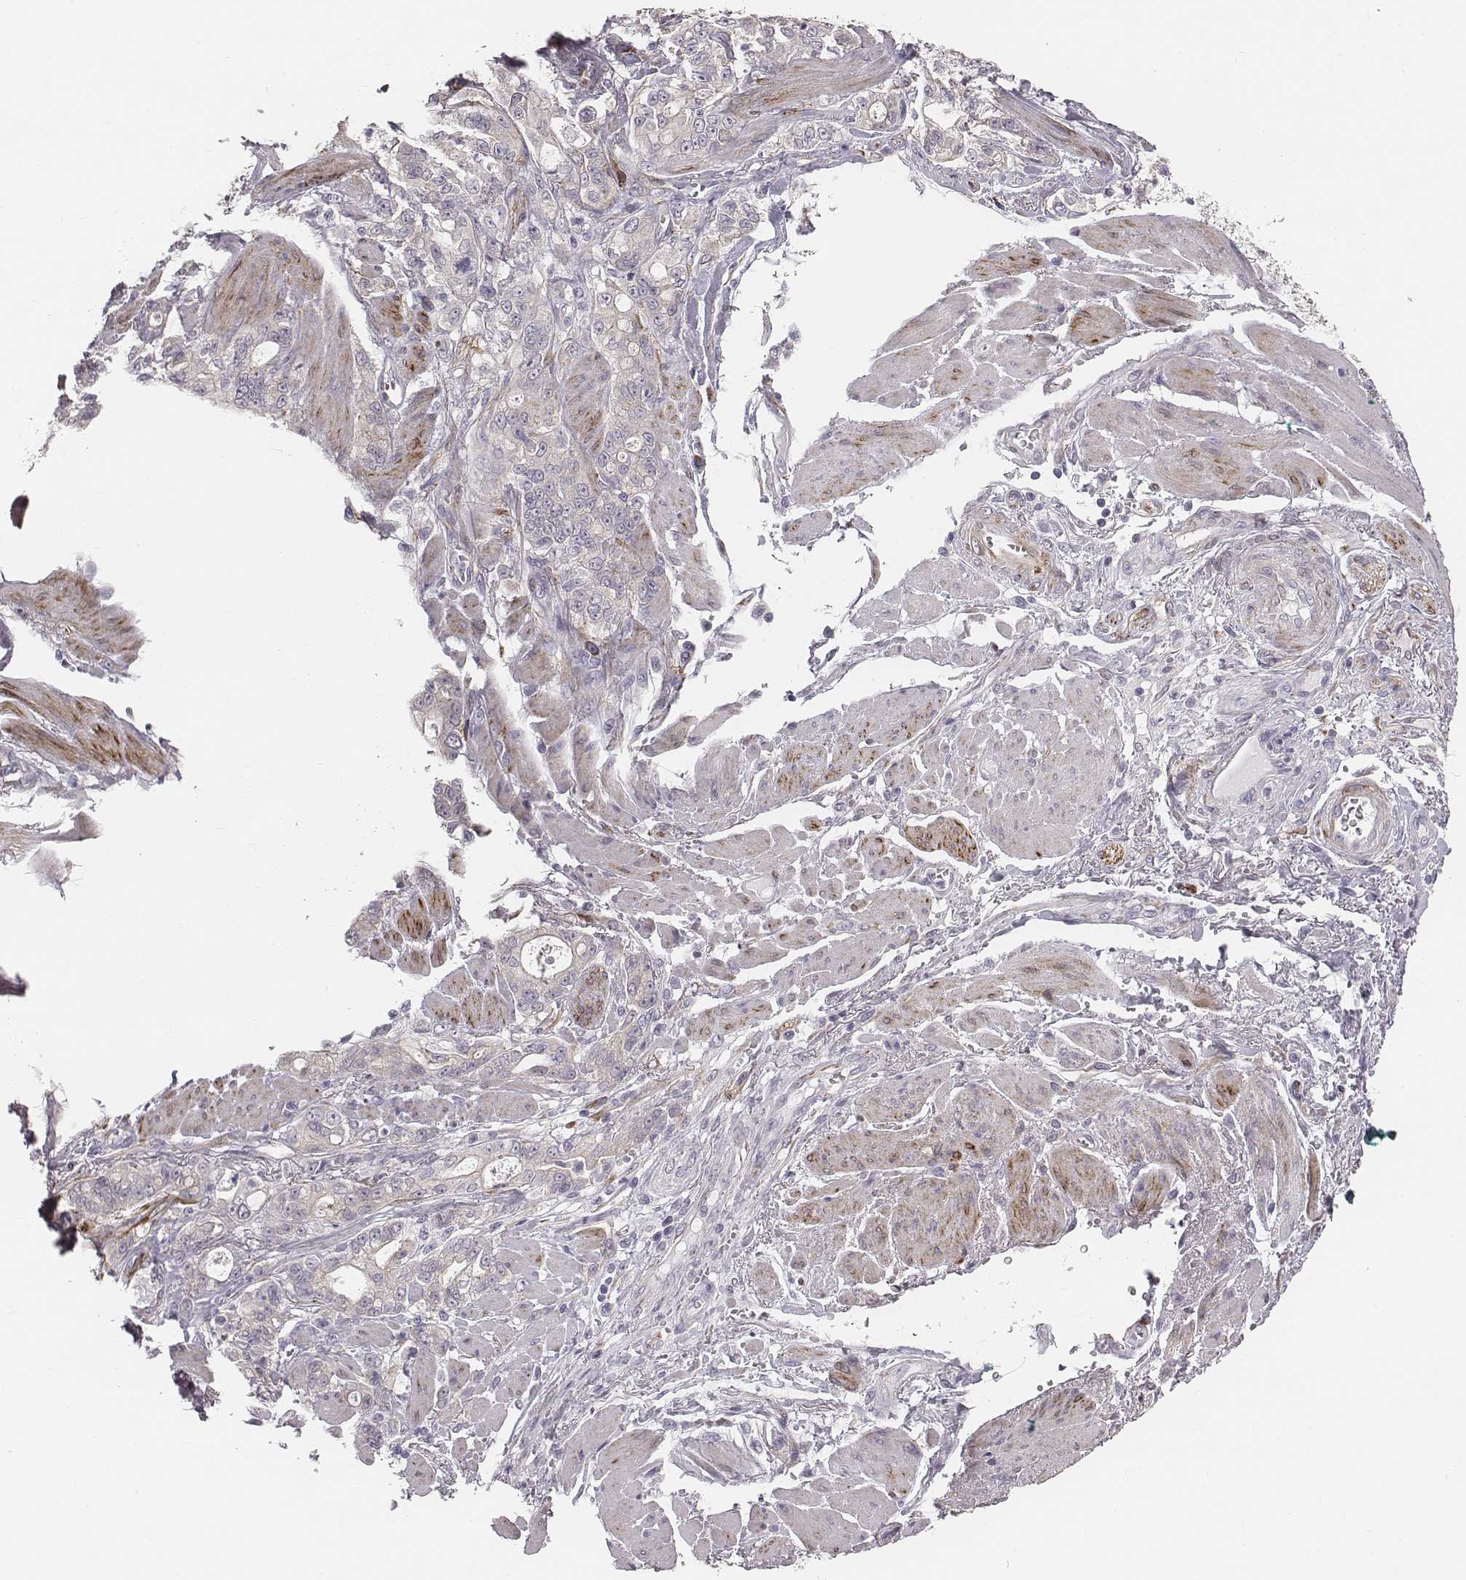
{"staining": {"intensity": "negative", "quantity": "none", "location": "none"}, "tissue": "stomach cancer", "cell_type": "Tumor cells", "image_type": "cancer", "snomed": [{"axis": "morphology", "description": "Adenocarcinoma, NOS"}, {"axis": "topography", "description": "Stomach"}], "caption": "Immunohistochemistry (IHC) photomicrograph of human adenocarcinoma (stomach) stained for a protein (brown), which exhibits no expression in tumor cells.", "gene": "PRKCZ", "patient": {"sex": "male", "age": 63}}